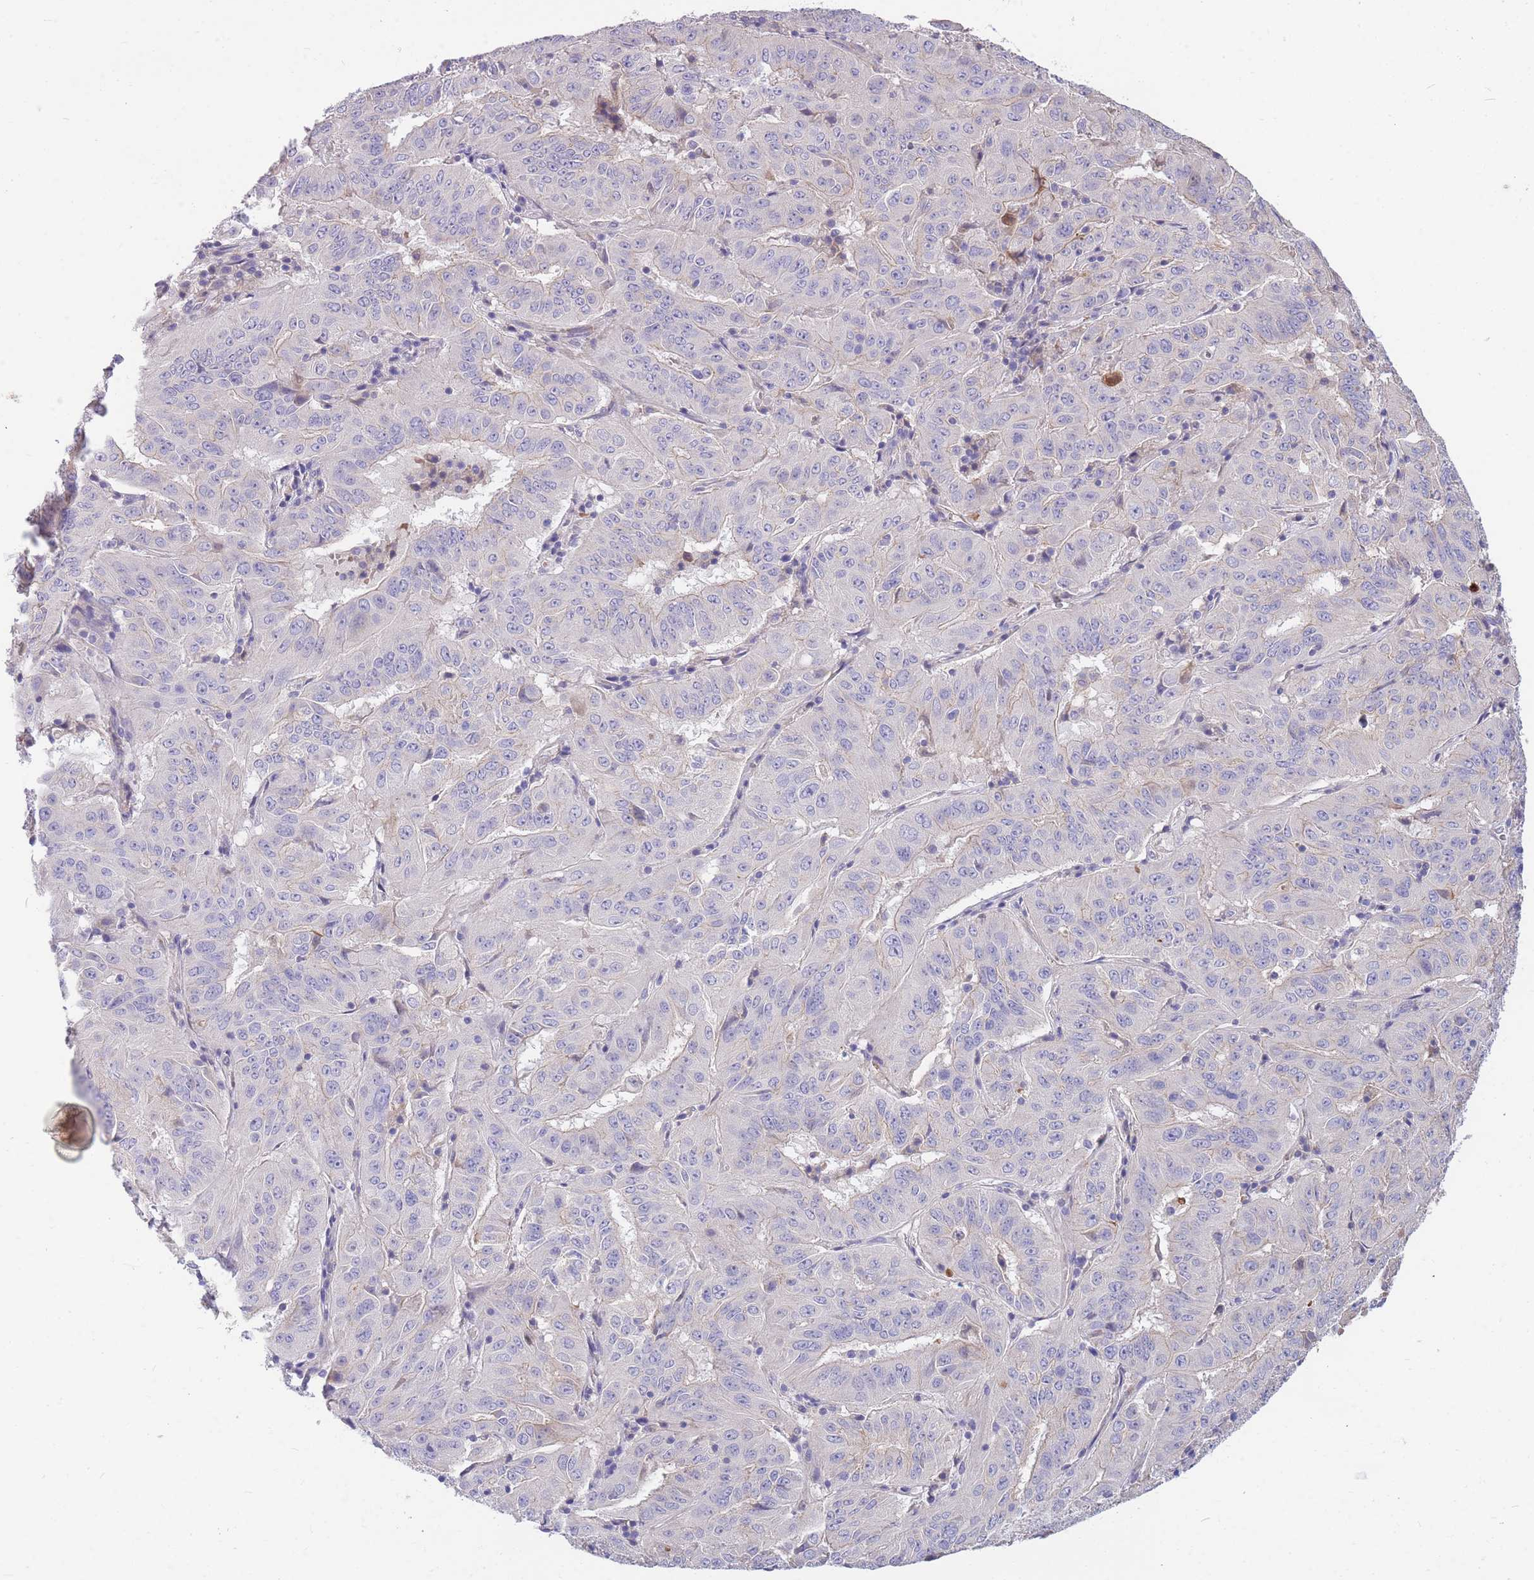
{"staining": {"intensity": "negative", "quantity": "none", "location": "none"}, "tissue": "pancreatic cancer", "cell_type": "Tumor cells", "image_type": "cancer", "snomed": [{"axis": "morphology", "description": "Adenocarcinoma, NOS"}, {"axis": "topography", "description": "Pancreas"}], "caption": "This is a histopathology image of immunohistochemistry staining of pancreatic cancer (adenocarcinoma), which shows no staining in tumor cells.", "gene": "OR5T1", "patient": {"sex": "male", "age": 63}}